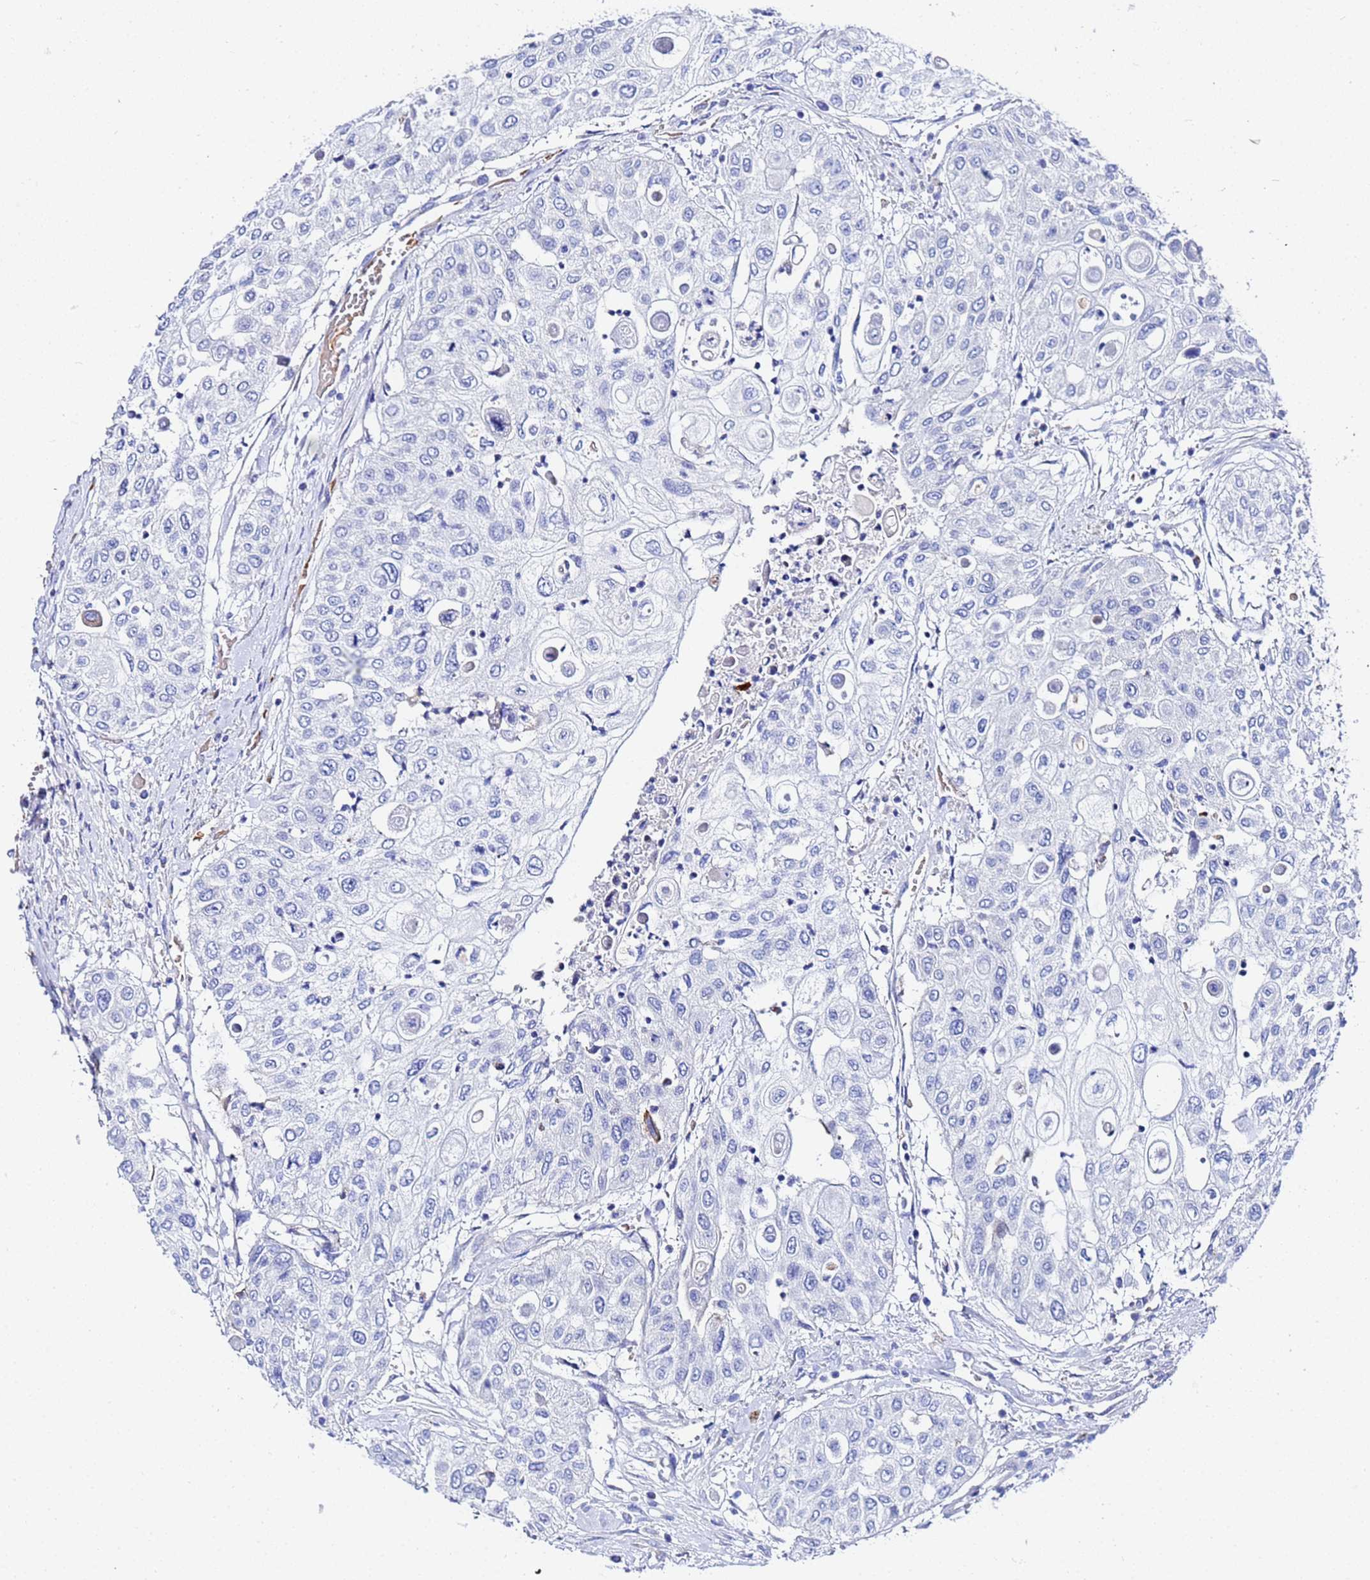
{"staining": {"intensity": "negative", "quantity": "none", "location": "none"}, "tissue": "urothelial cancer", "cell_type": "Tumor cells", "image_type": "cancer", "snomed": [{"axis": "morphology", "description": "Urothelial carcinoma, High grade"}, {"axis": "topography", "description": "Urinary bladder"}], "caption": "DAB (3,3'-diaminobenzidine) immunohistochemical staining of human urothelial cancer demonstrates no significant expression in tumor cells. (DAB (3,3'-diaminobenzidine) IHC visualized using brightfield microscopy, high magnification).", "gene": "ZNF26", "patient": {"sex": "female", "age": 79}}